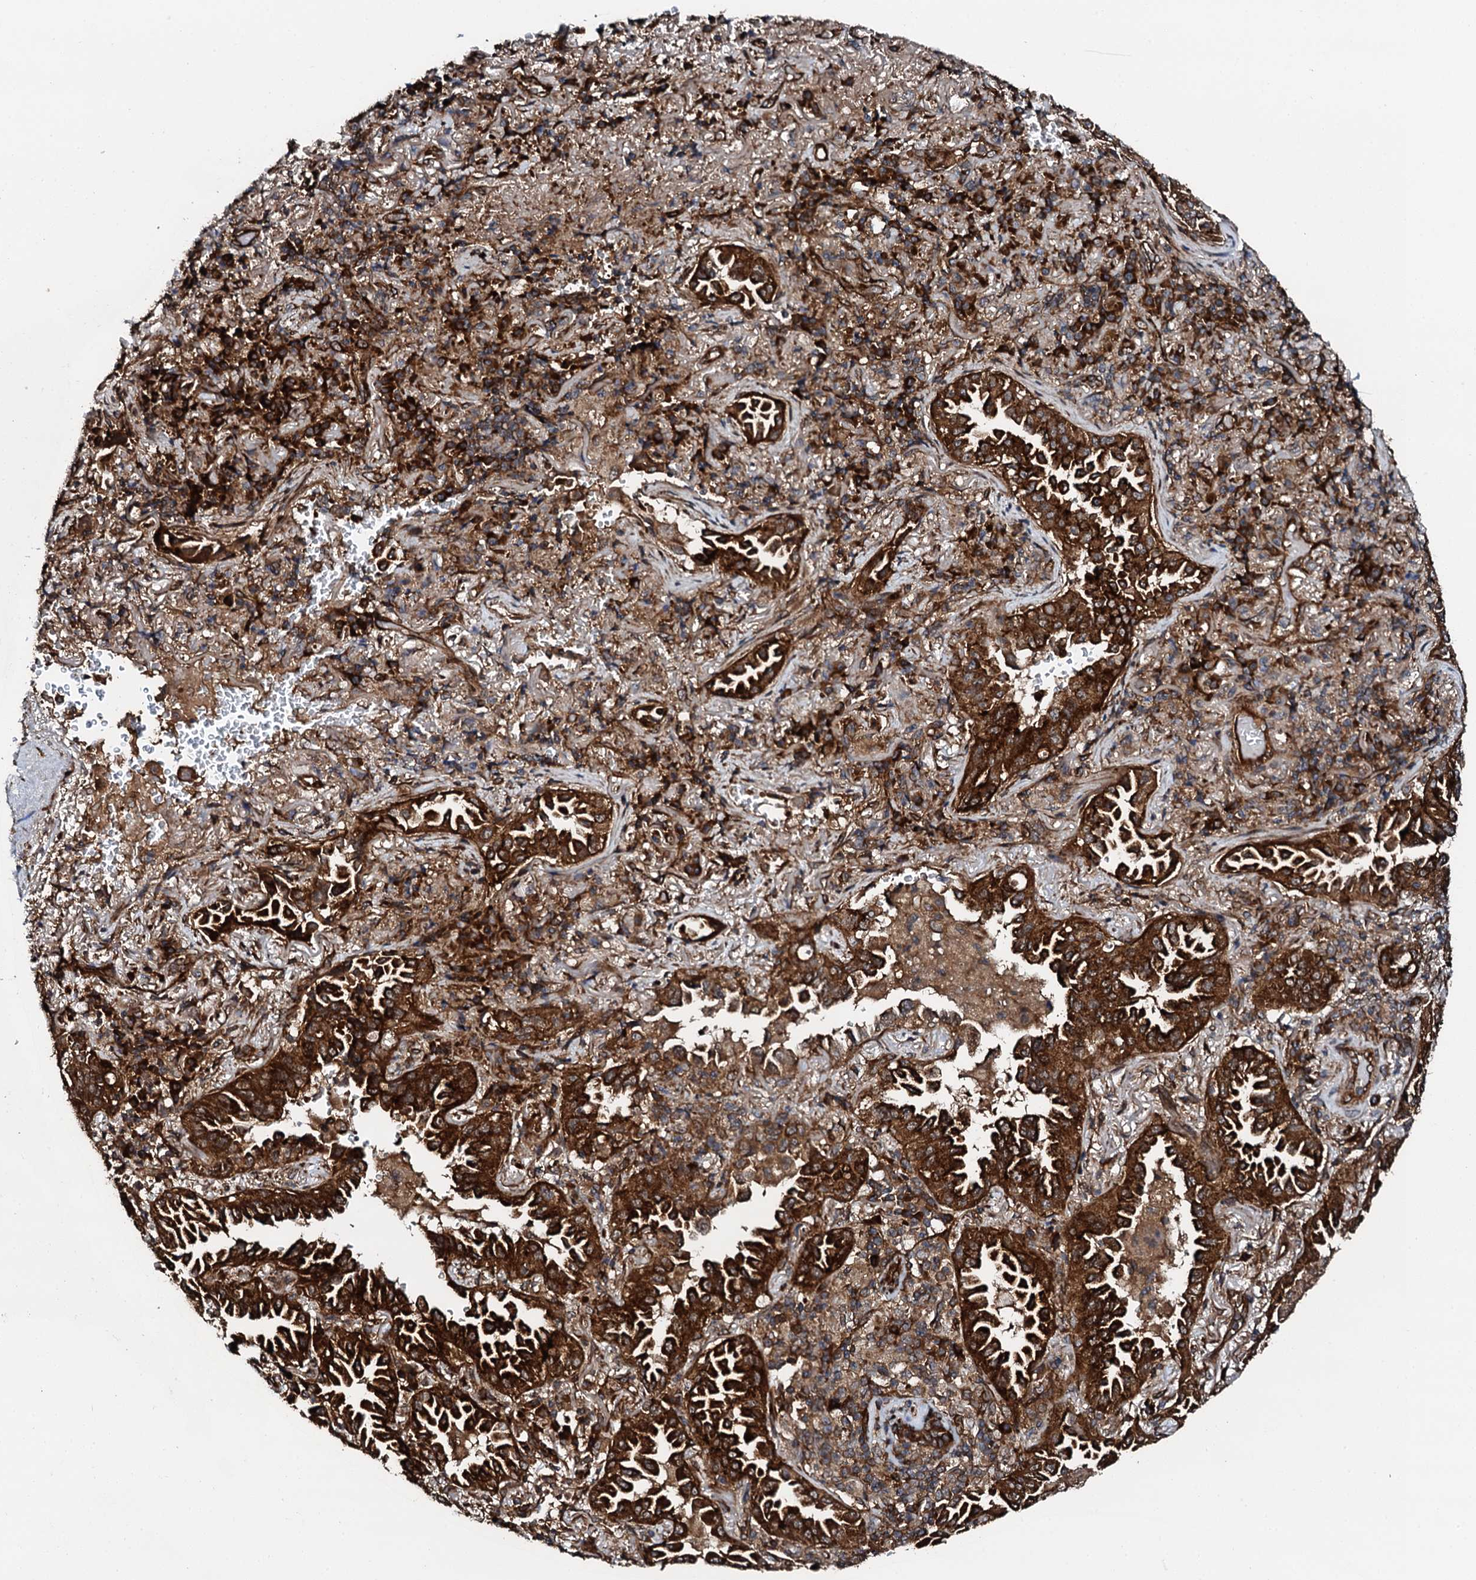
{"staining": {"intensity": "strong", "quantity": ">75%", "location": "cytoplasmic/membranous"}, "tissue": "lung cancer", "cell_type": "Tumor cells", "image_type": "cancer", "snomed": [{"axis": "morphology", "description": "Adenocarcinoma, NOS"}, {"axis": "topography", "description": "Lung"}], "caption": "Human lung cancer (adenocarcinoma) stained with a brown dye reveals strong cytoplasmic/membranous positive expression in about >75% of tumor cells.", "gene": "FLYWCH1", "patient": {"sex": "female", "age": 69}}